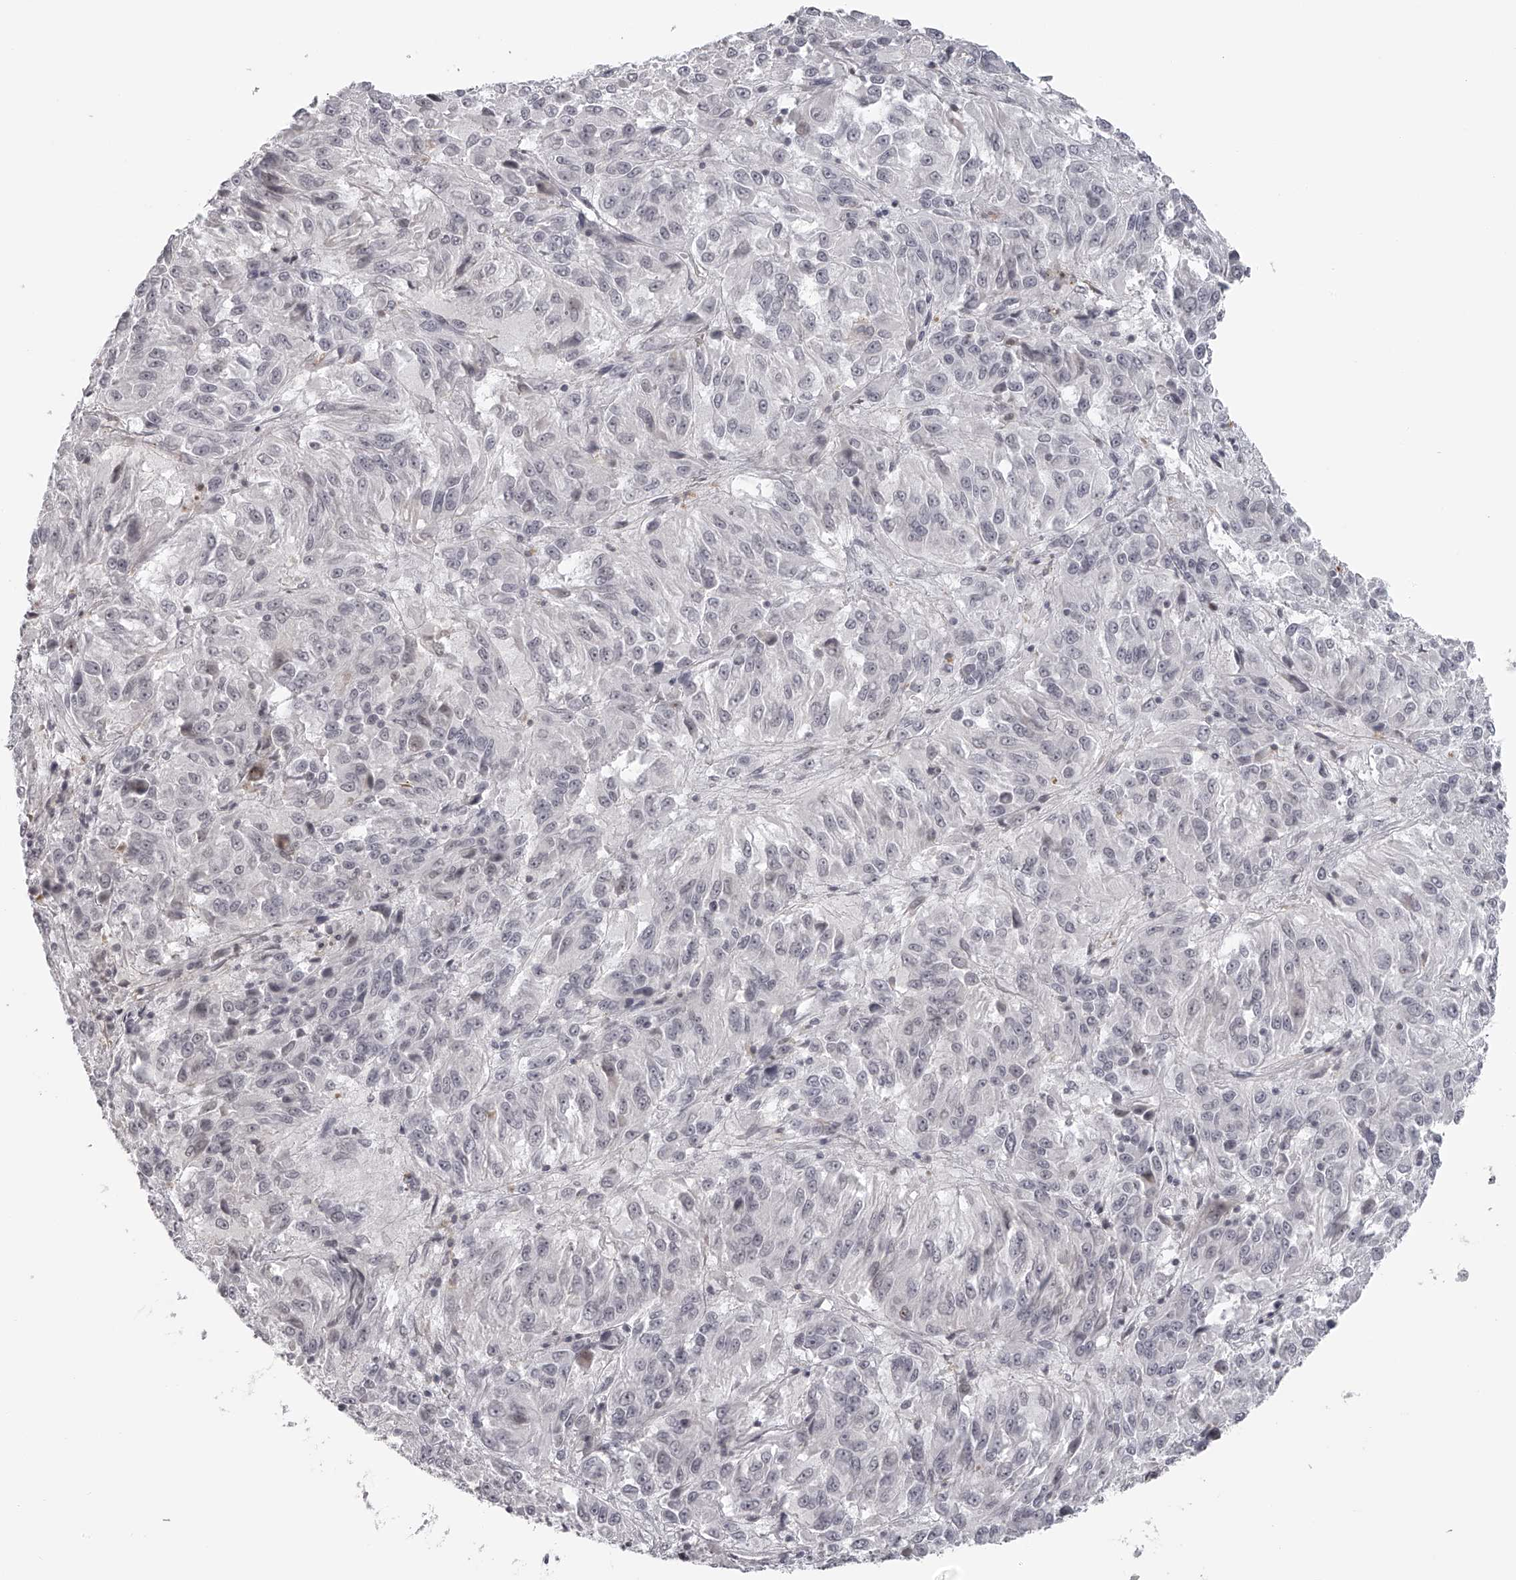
{"staining": {"intensity": "negative", "quantity": "none", "location": "none"}, "tissue": "melanoma", "cell_type": "Tumor cells", "image_type": "cancer", "snomed": [{"axis": "morphology", "description": "Malignant melanoma, Metastatic site"}, {"axis": "topography", "description": "Lung"}], "caption": "Melanoma was stained to show a protein in brown. There is no significant positivity in tumor cells.", "gene": "RNF220", "patient": {"sex": "male", "age": 64}}